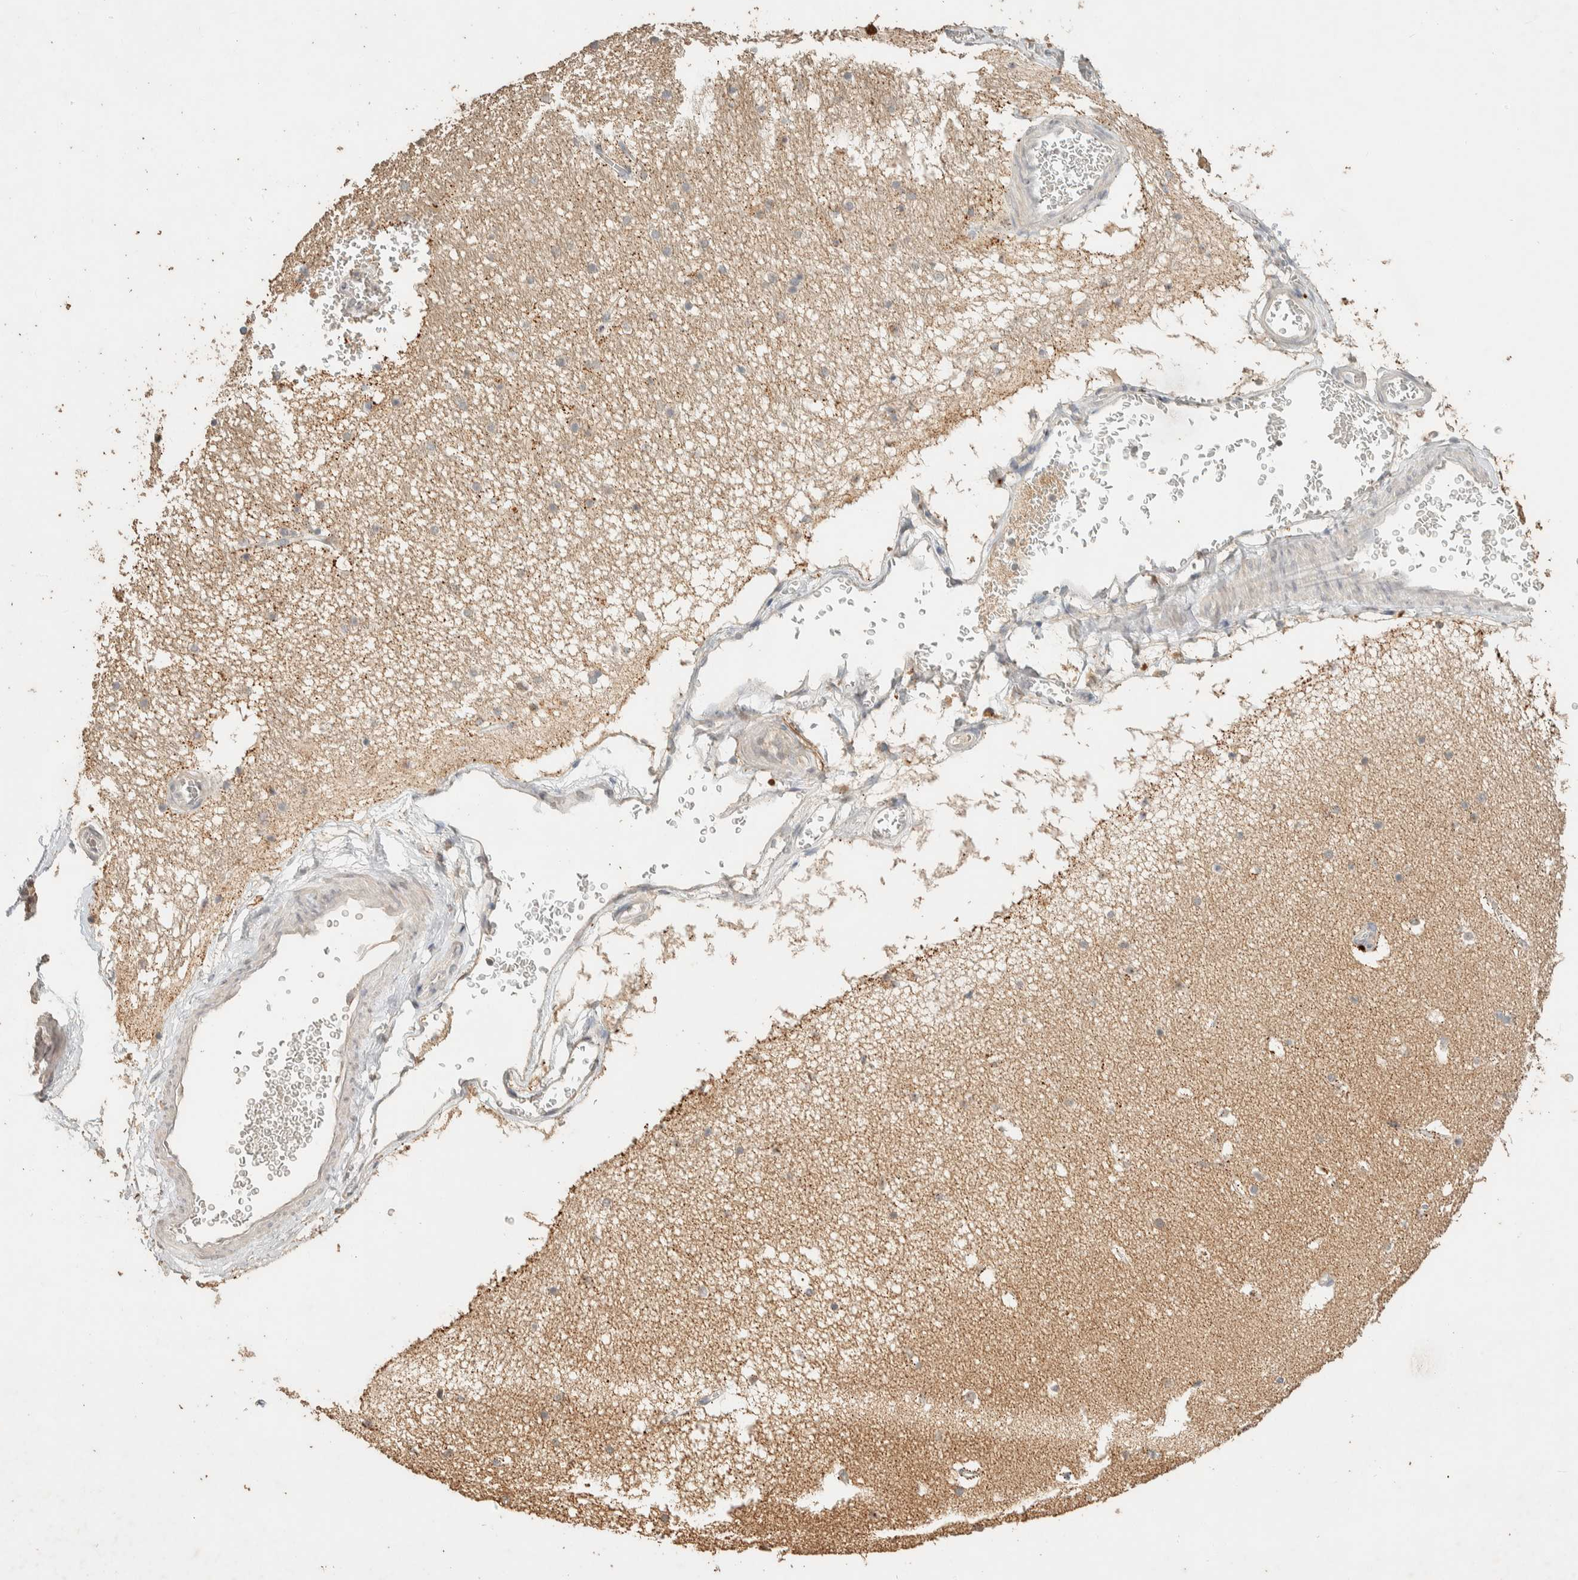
{"staining": {"intensity": "weak", "quantity": "25%-75%", "location": "cytoplasmic/membranous"}, "tissue": "hippocampus", "cell_type": "Glial cells", "image_type": "normal", "snomed": [{"axis": "morphology", "description": "Normal tissue, NOS"}, {"axis": "topography", "description": "Hippocampus"}], "caption": "This image demonstrates benign hippocampus stained with immunohistochemistry (IHC) to label a protein in brown. The cytoplasmic/membranous of glial cells show weak positivity for the protein. Nuclei are counter-stained blue.", "gene": "ITPA", "patient": {"sex": "male", "age": 45}}